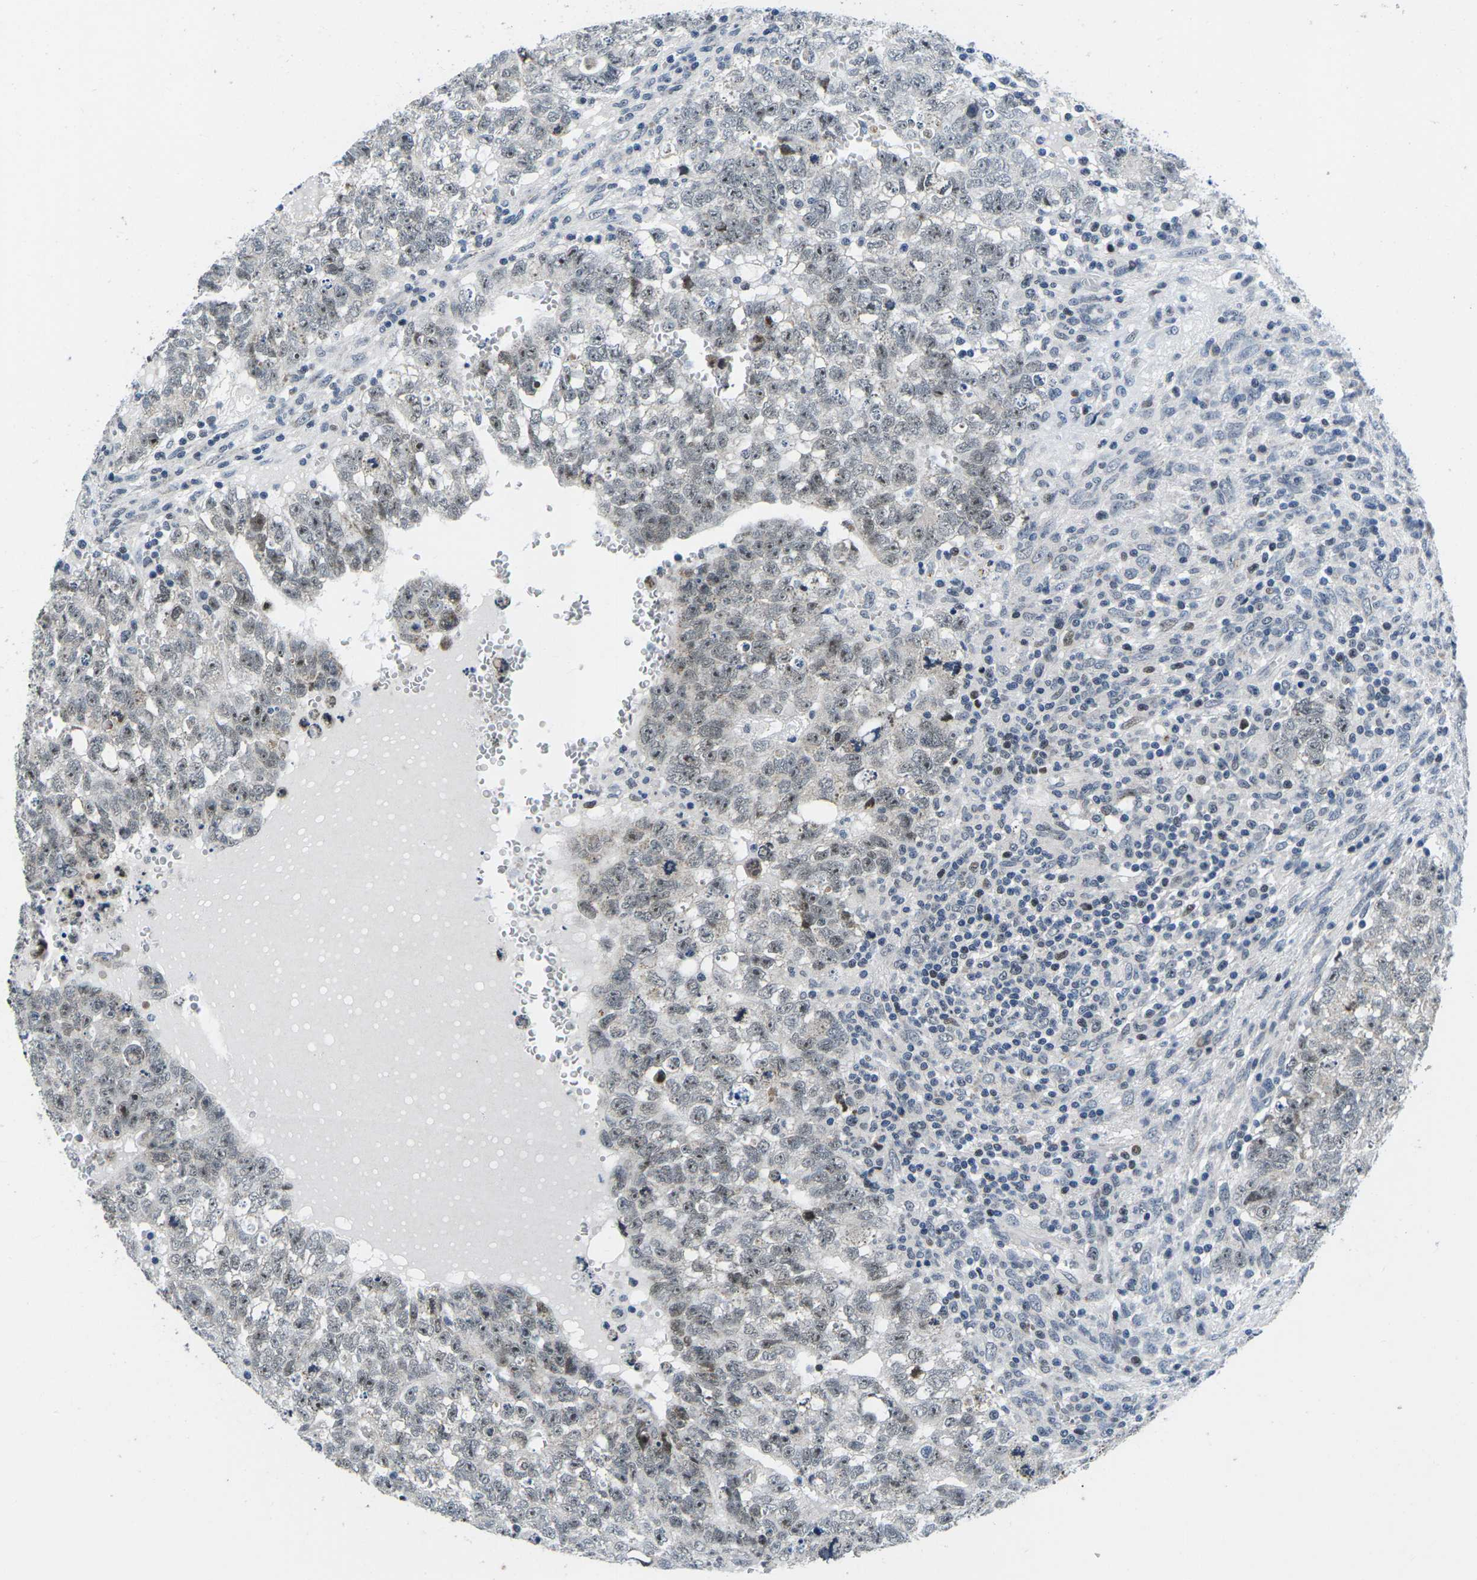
{"staining": {"intensity": "weak", "quantity": "25%-75%", "location": "nuclear"}, "tissue": "testis cancer", "cell_type": "Tumor cells", "image_type": "cancer", "snomed": [{"axis": "morphology", "description": "Seminoma, NOS"}, {"axis": "morphology", "description": "Carcinoma, Embryonal, NOS"}, {"axis": "topography", "description": "Testis"}], "caption": "The immunohistochemical stain highlights weak nuclear positivity in tumor cells of embryonal carcinoma (testis) tissue. (DAB (3,3'-diaminobenzidine) IHC, brown staining for protein, blue staining for nuclei).", "gene": "CDC73", "patient": {"sex": "male", "age": 38}}